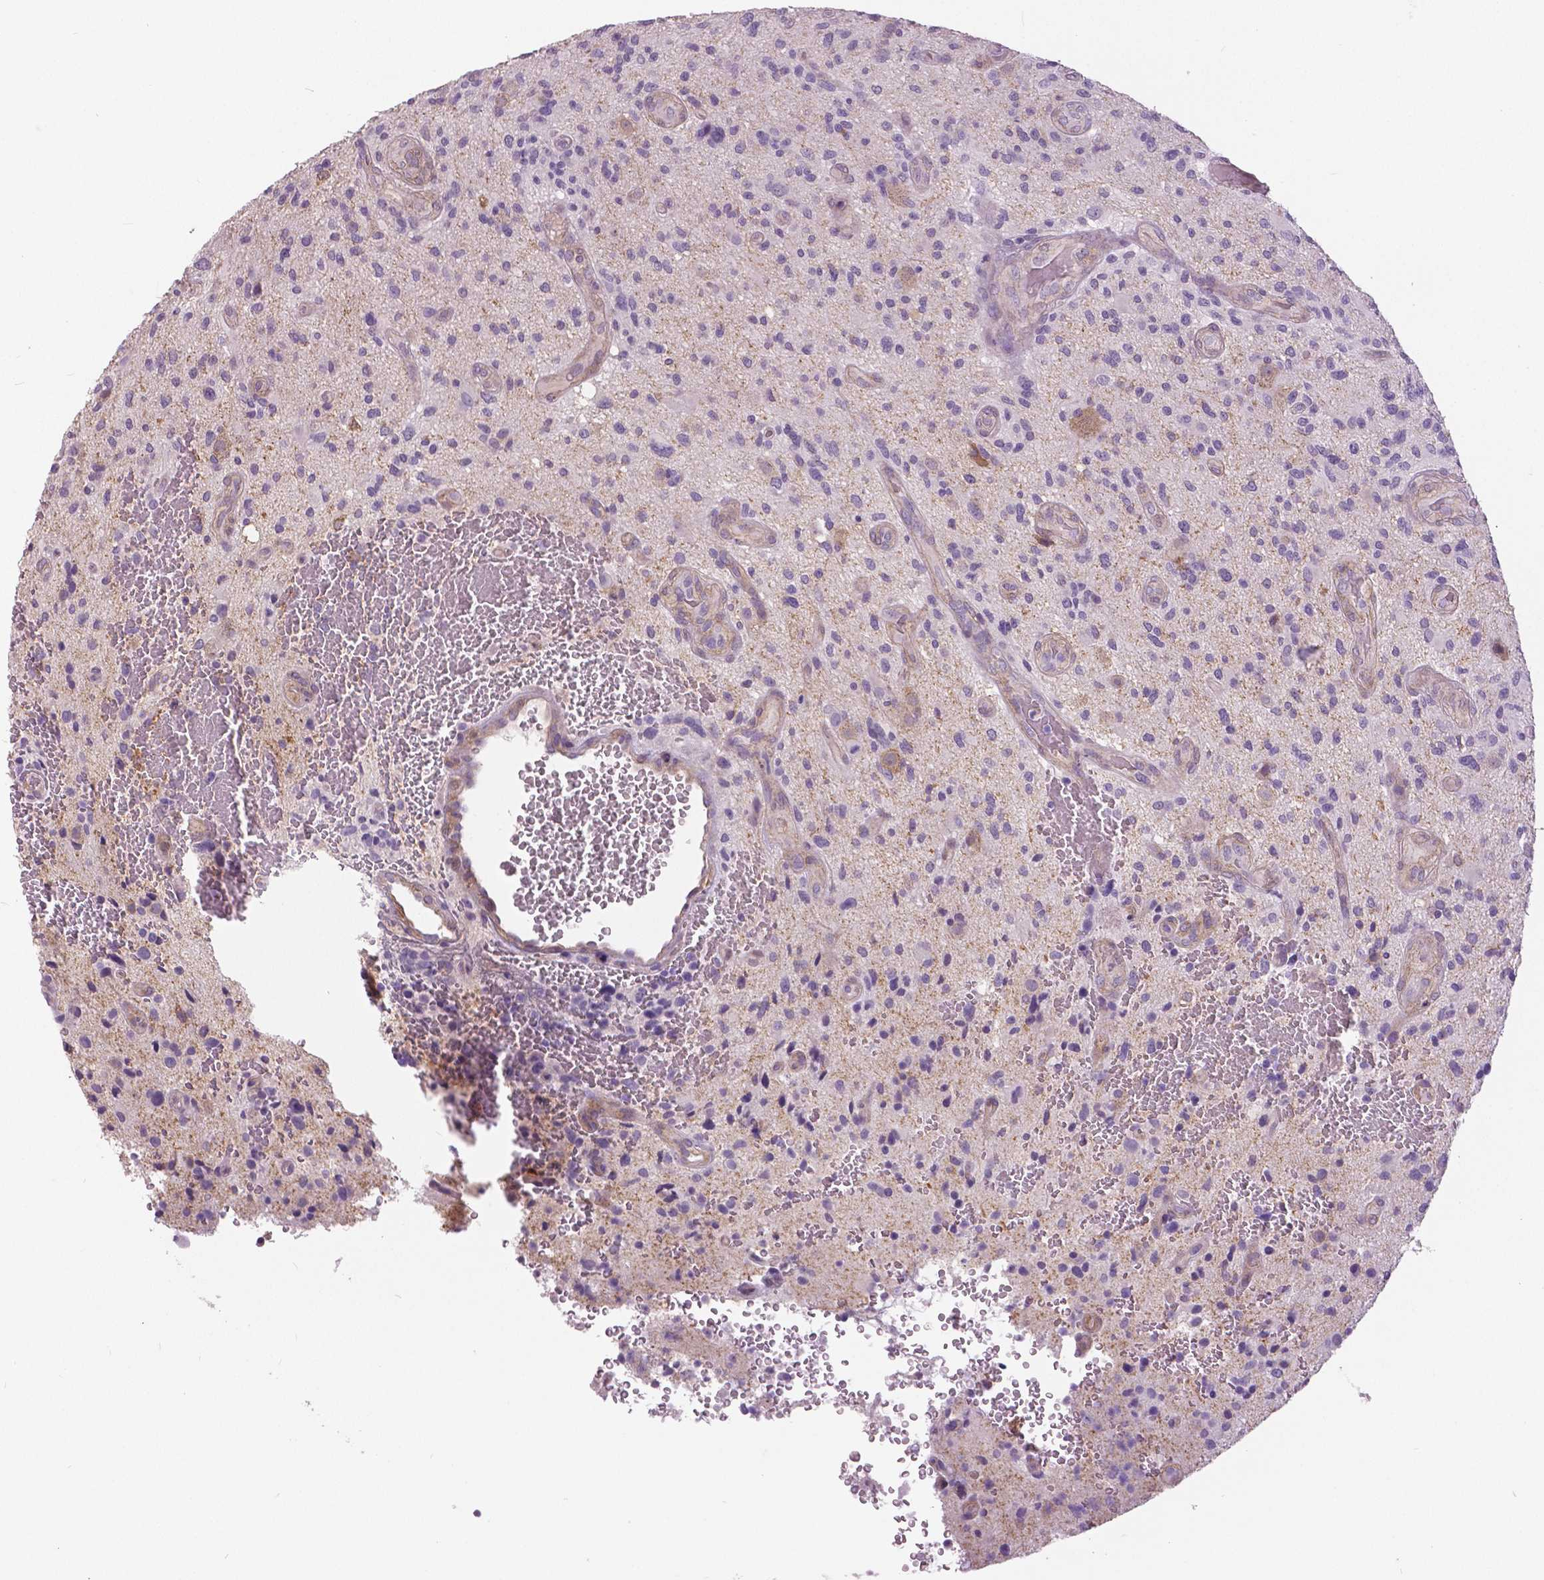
{"staining": {"intensity": "negative", "quantity": "none", "location": "none"}, "tissue": "glioma", "cell_type": "Tumor cells", "image_type": "cancer", "snomed": [{"axis": "morphology", "description": "Glioma, malignant, High grade"}, {"axis": "topography", "description": "Brain"}], "caption": "Protein analysis of glioma exhibits no significant staining in tumor cells.", "gene": "GRIN2A", "patient": {"sex": "male", "age": 47}}